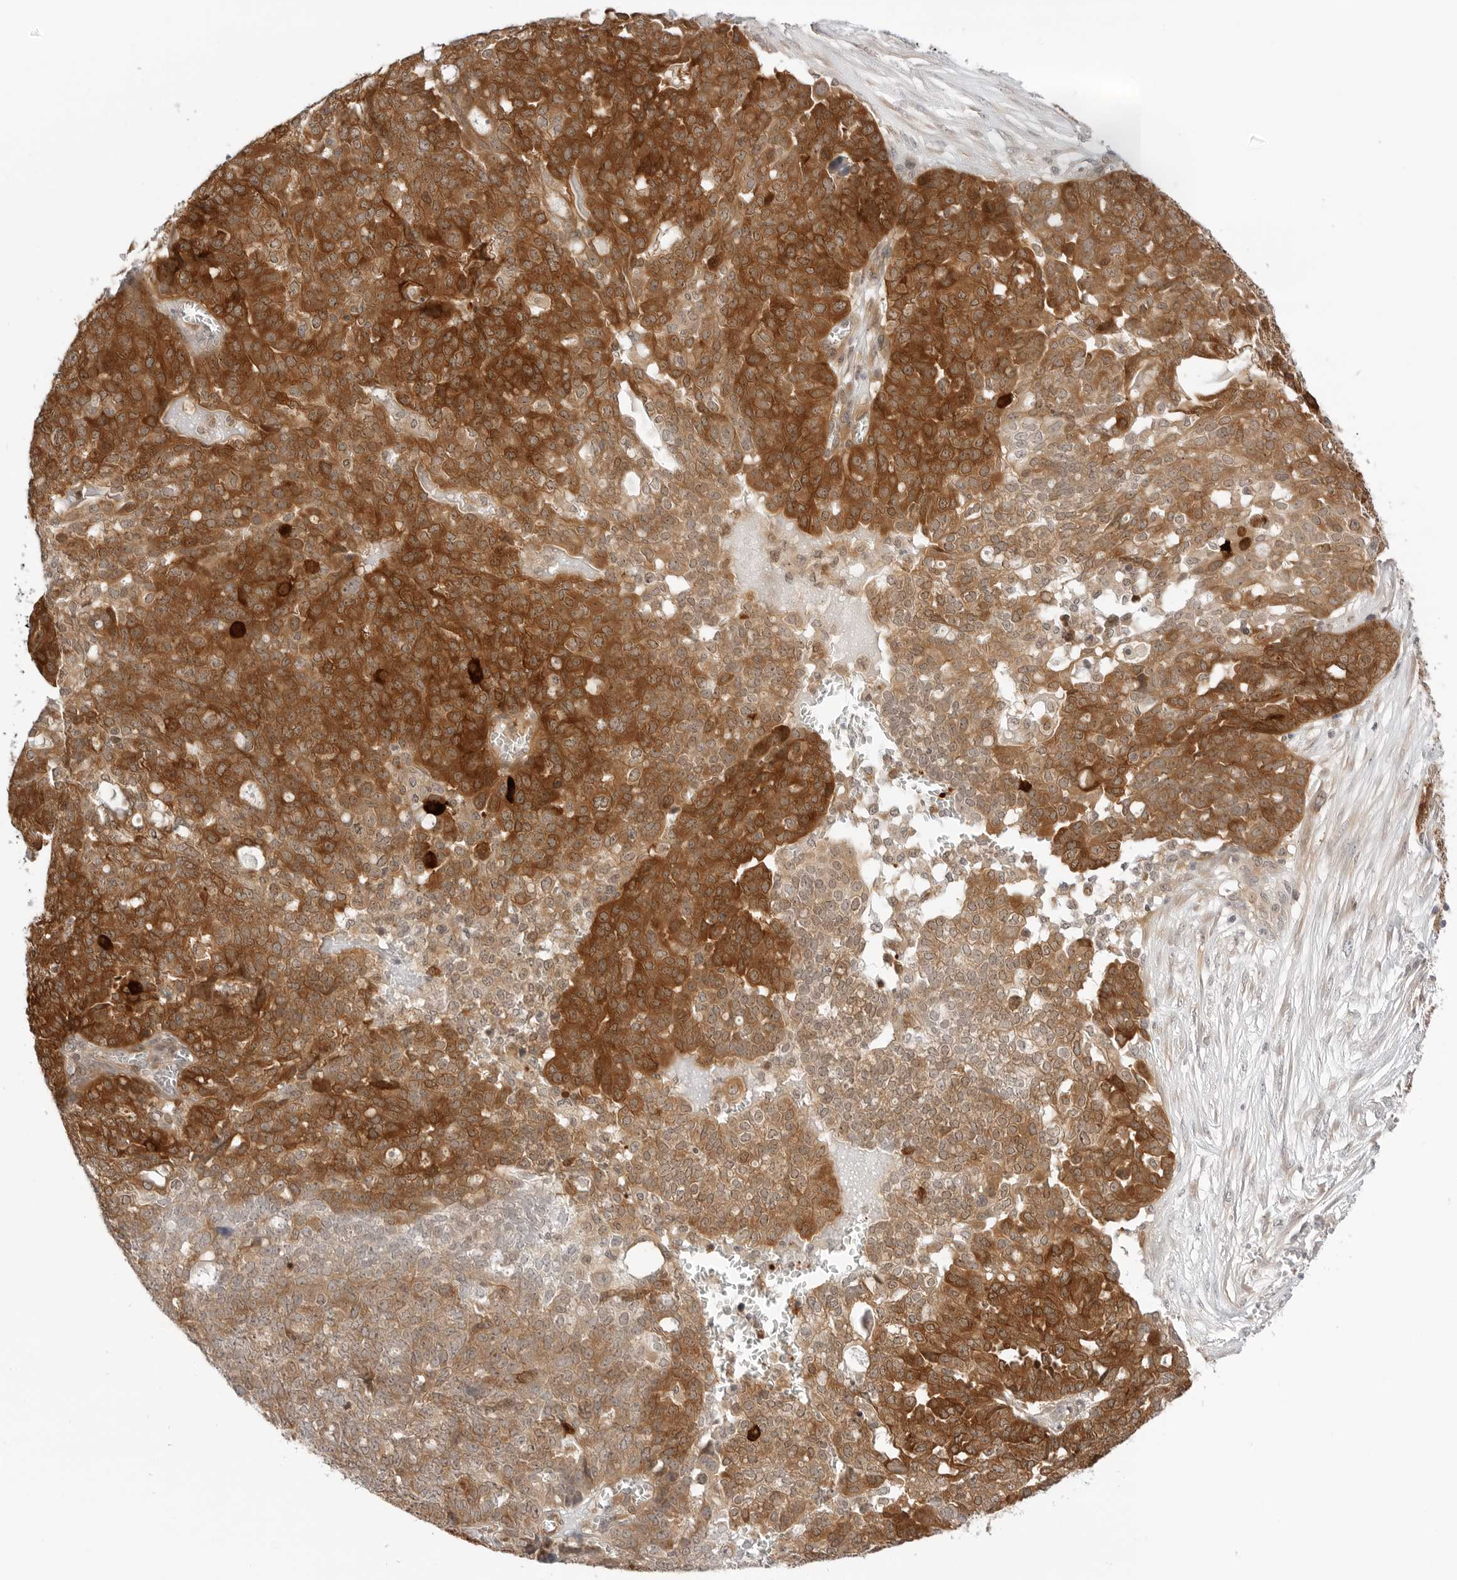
{"staining": {"intensity": "strong", "quantity": ">75%", "location": "cytoplasmic/membranous"}, "tissue": "ovarian cancer", "cell_type": "Tumor cells", "image_type": "cancer", "snomed": [{"axis": "morphology", "description": "Cystadenocarcinoma, serous, NOS"}, {"axis": "topography", "description": "Soft tissue"}, {"axis": "topography", "description": "Ovary"}], "caption": "This photomicrograph exhibits immunohistochemistry (IHC) staining of ovarian cancer (serous cystadenocarcinoma), with high strong cytoplasmic/membranous staining in about >75% of tumor cells.", "gene": "NUDC", "patient": {"sex": "female", "age": 57}}